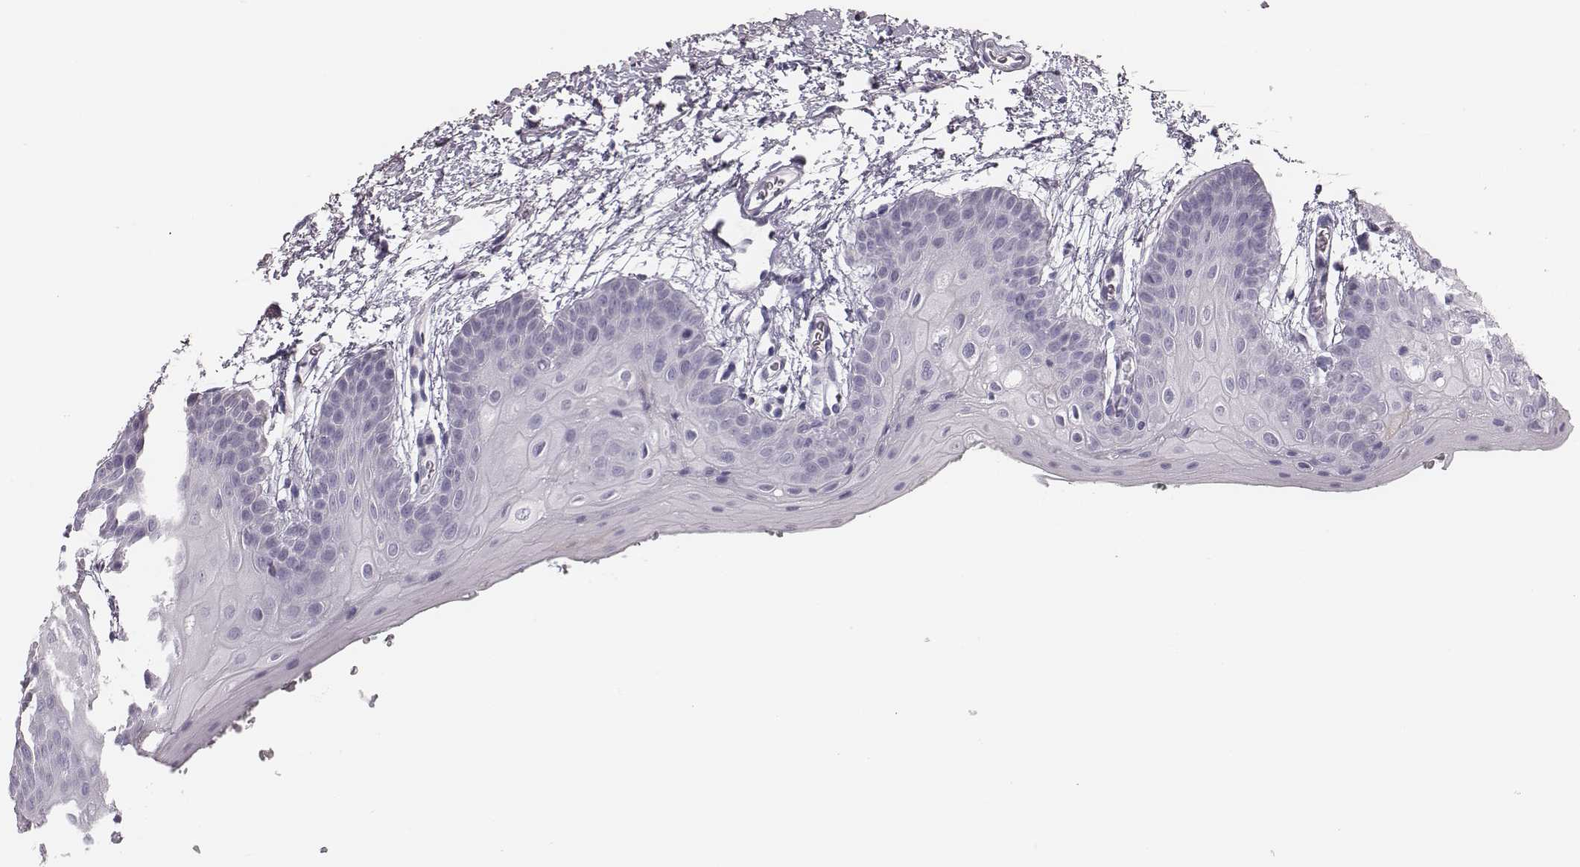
{"staining": {"intensity": "moderate", "quantity": "<25%", "location": "cytoplasmic/membranous"}, "tissue": "oral mucosa", "cell_type": "Squamous epithelial cells", "image_type": "normal", "snomed": [{"axis": "morphology", "description": "Normal tissue, NOS"}, {"axis": "morphology", "description": "Squamous cell carcinoma, NOS"}, {"axis": "topography", "description": "Oral tissue"}, {"axis": "topography", "description": "Head-Neck"}], "caption": "Moderate cytoplasmic/membranous protein expression is identified in about <25% of squamous epithelial cells in oral mucosa. Nuclei are stained in blue.", "gene": "ADGRF4", "patient": {"sex": "female", "age": 50}}